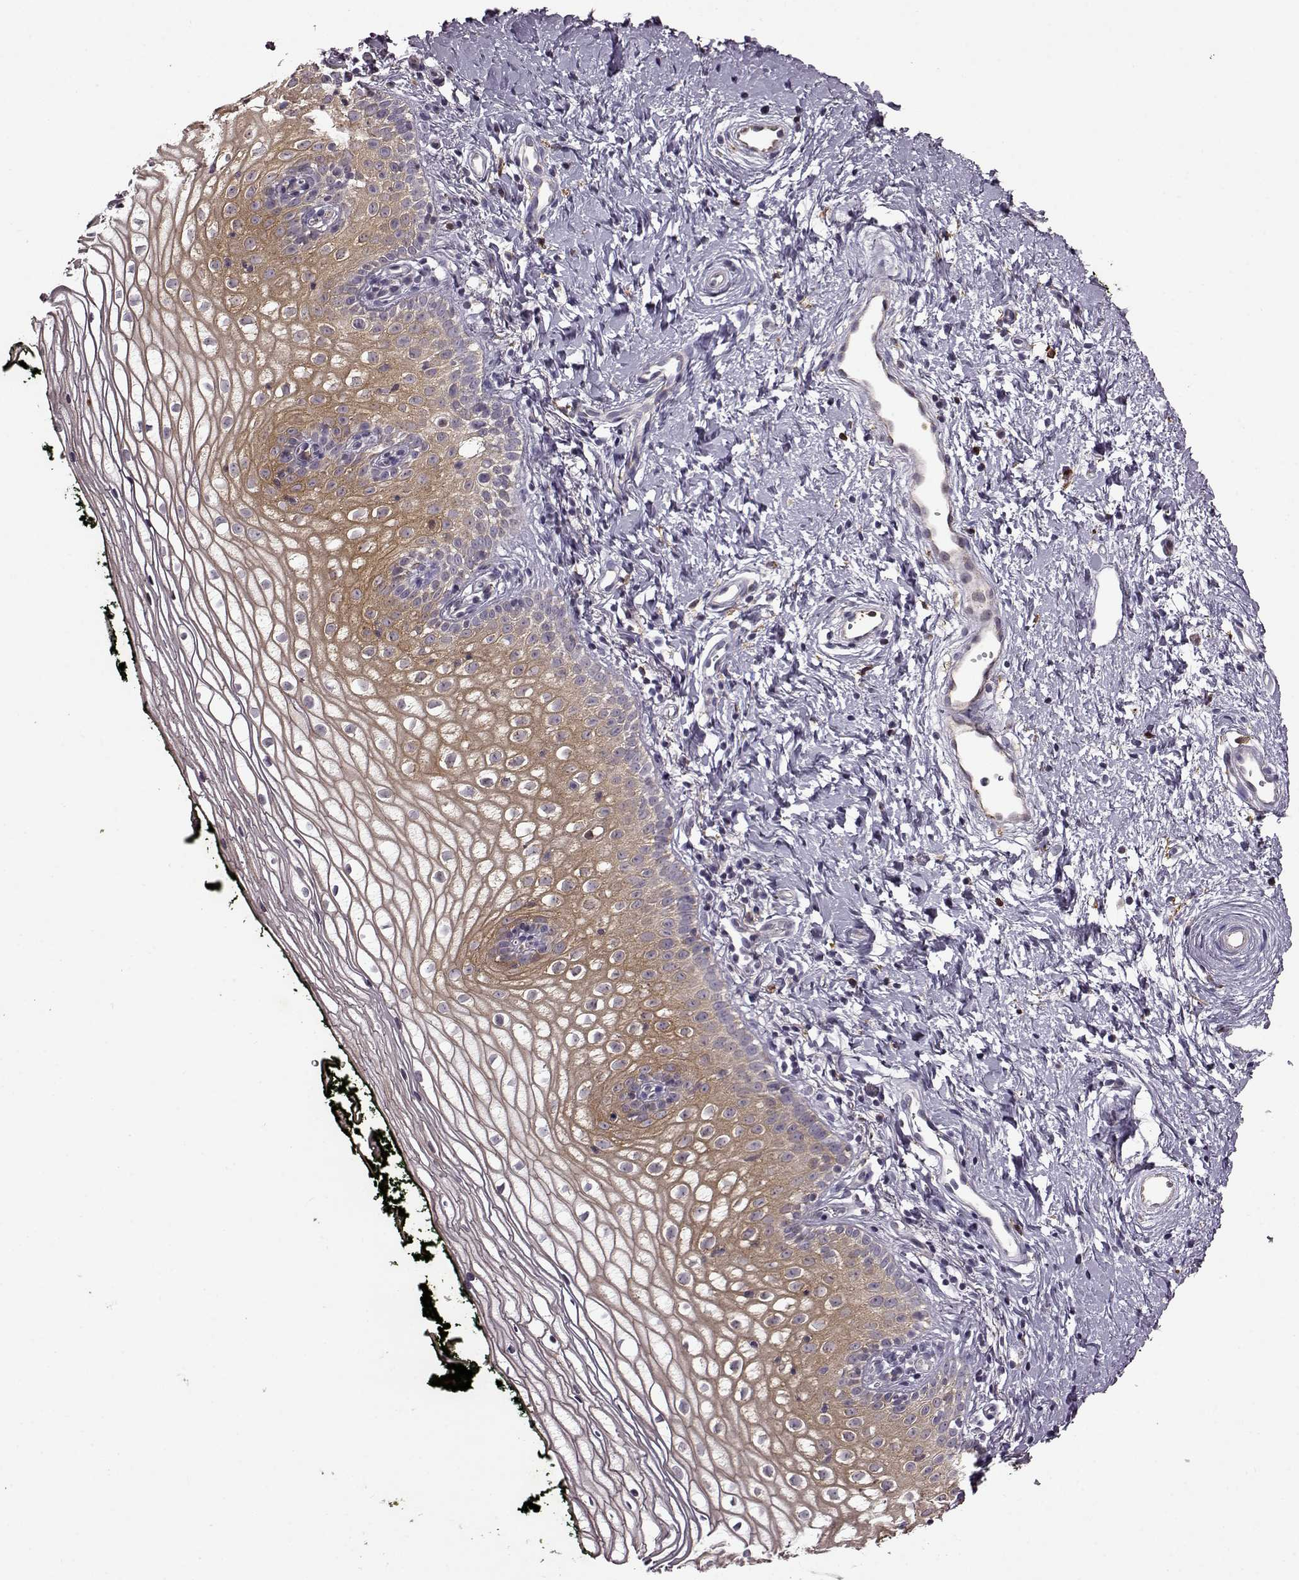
{"staining": {"intensity": "weak", "quantity": ">75%", "location": "cytoplasmic/membranous"}, "tissue": "vagina", "cell_type": "Squamous epithelial cells", "image_type": "normal", "snomed": [{"axis": "morphology", "description": "Normal tissue, NOS"}, {"axis": "topography", "description": "Vagina"}], "caption": "Immunohistochemistry micrograph of normal vagina: human vagina stained using immunohistochemistry (IHC) demonstrates low levels of weak protein expression localized specifically in the cytoplasmic/membranous of squamous epithelial cells, appearing as a cytoplasmic/membranous brown color.", "gene": "MTSS1", "patient": {"sex": "female", "age": 47}}